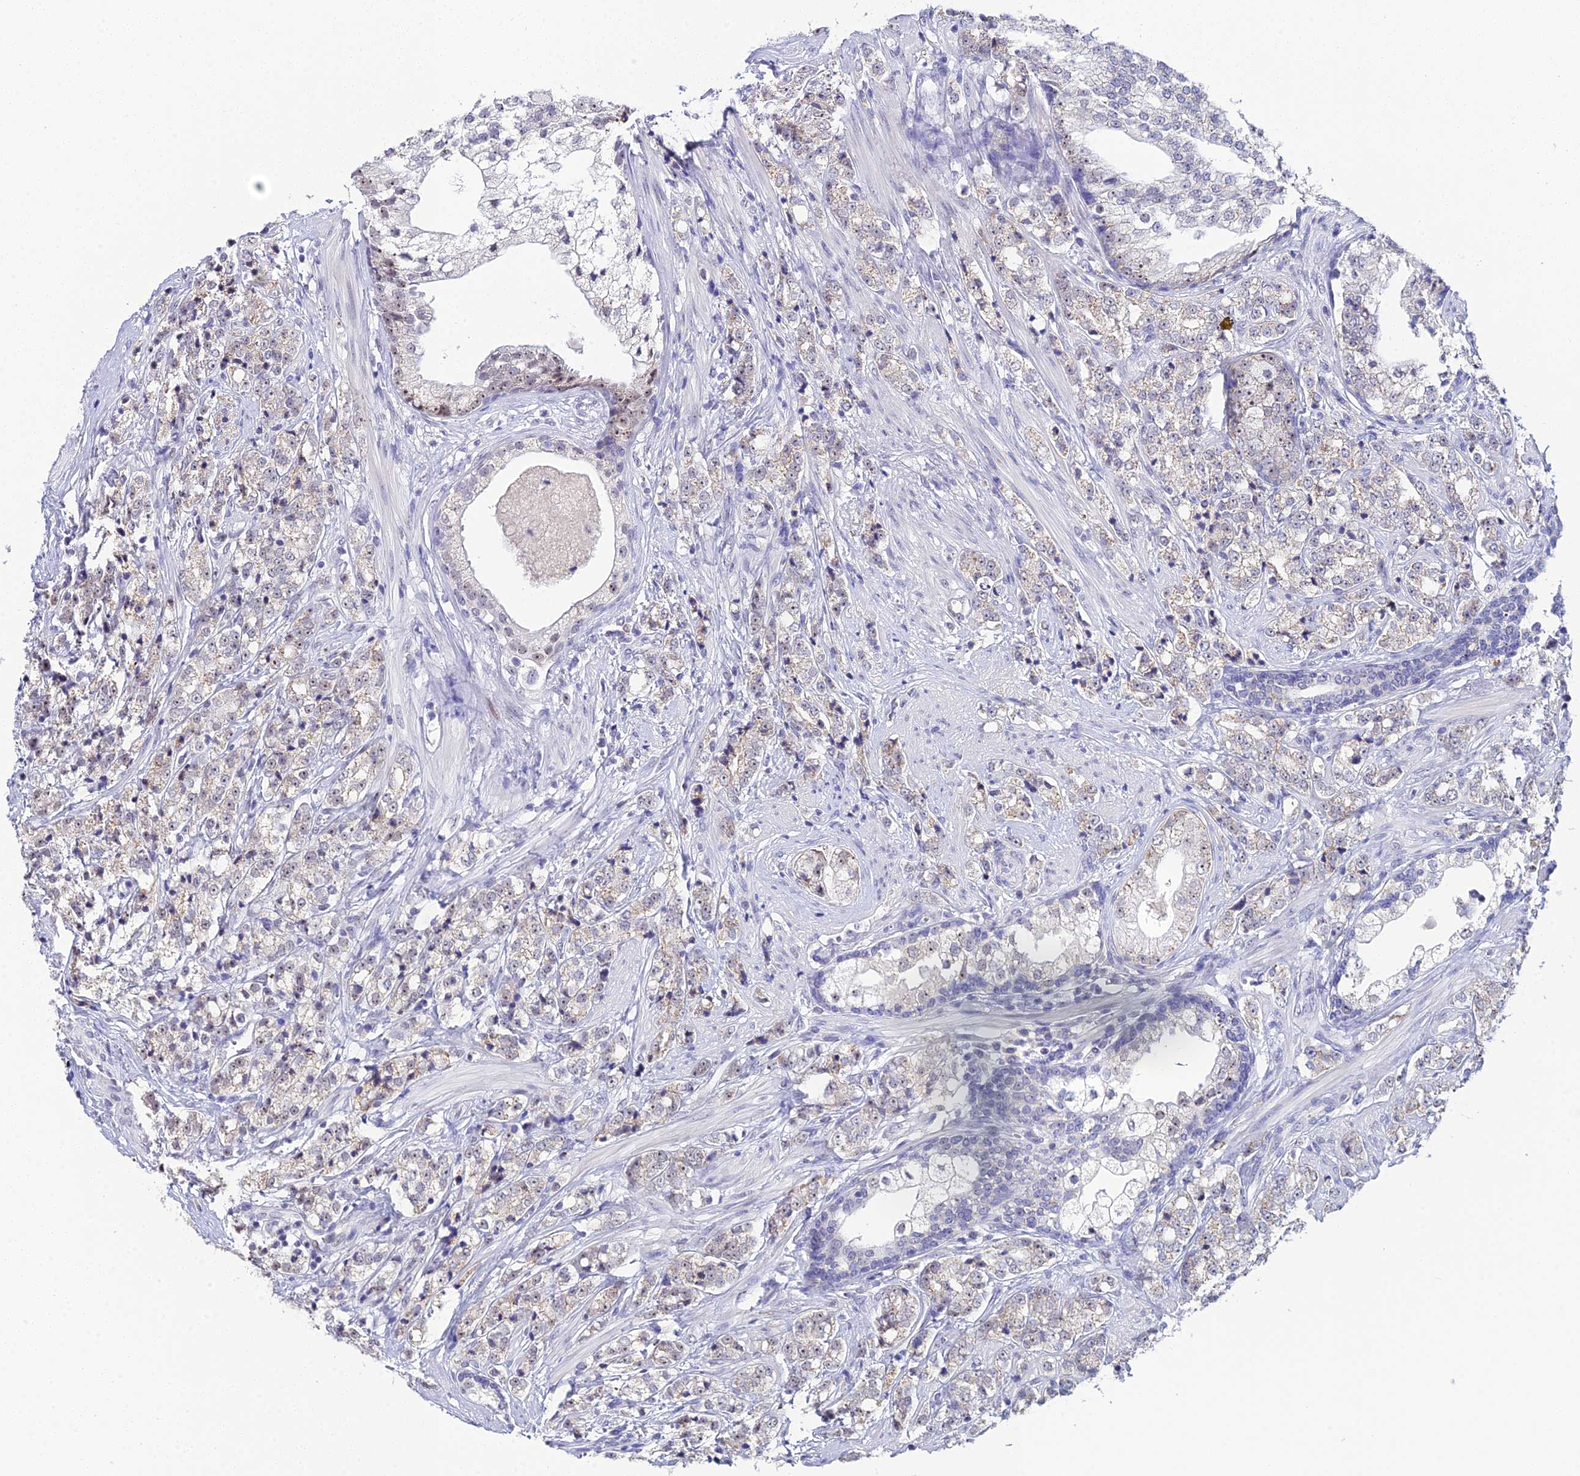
{"staining": {"intensity": "weak", "quantity": "<25%", "location": "cytoplasmic/membranous"}, "tissue": "prostate cancer", "cell_type": "Tumor cells", "image_type": "cancer", "snomed": [{"axis": "morphology", "description": "Adenocarcinoma, High grade"}, {"axis": "topography", "description": "Prostate"}], "caption": "This is a histopathology image of IHC staining of prostate cancer, which shows no positivity in tumor cells.", "gene": "PLPP4", "patient": {"sex": "male", "age": 69}}